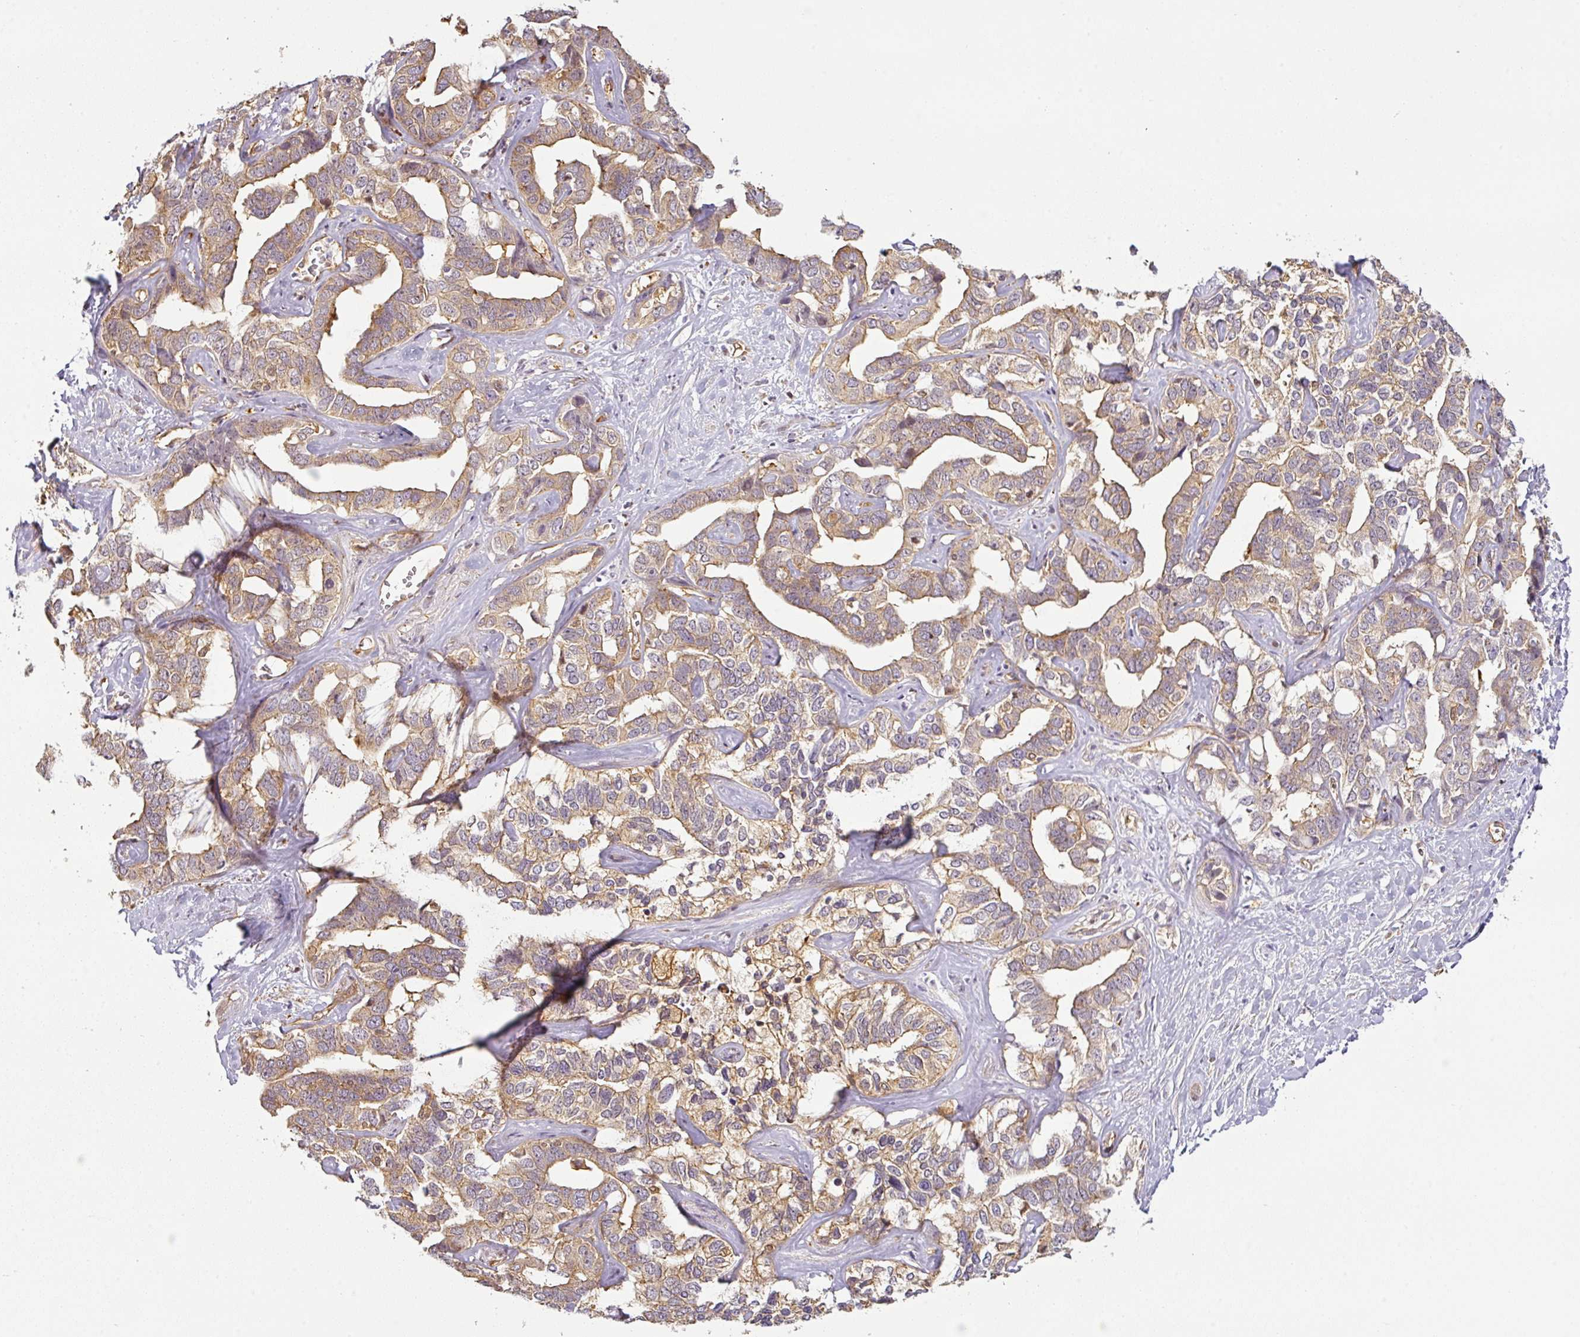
{"staining": {"intensity": "weak", "quantity": "25%-75%", "location": "cytoplasmic/membranous"}, "tissue": "liver cancer", "cell_type": "Tumor cells", "image_type": "cancer", "snomed": [{"axis": "morphology", "description": "Cholangiocarcinoma"}, {"axis": "topography", "description": "Liver"}], "caption": "Immunohistochemistry (DAB (3,3'-diaminobenzidine)) staining of liver cholangiocarcinoma reveals weak cytoplasmic/membranous protein positivity in approximately 25%-75% of tumor cells. (Stains: DAB in brown, nuclei in blue, Microscopy: brightfield microscopy at high magnification).", "gene": "ANKRD18A", "patient": {"sex": "male", "age": 59}}